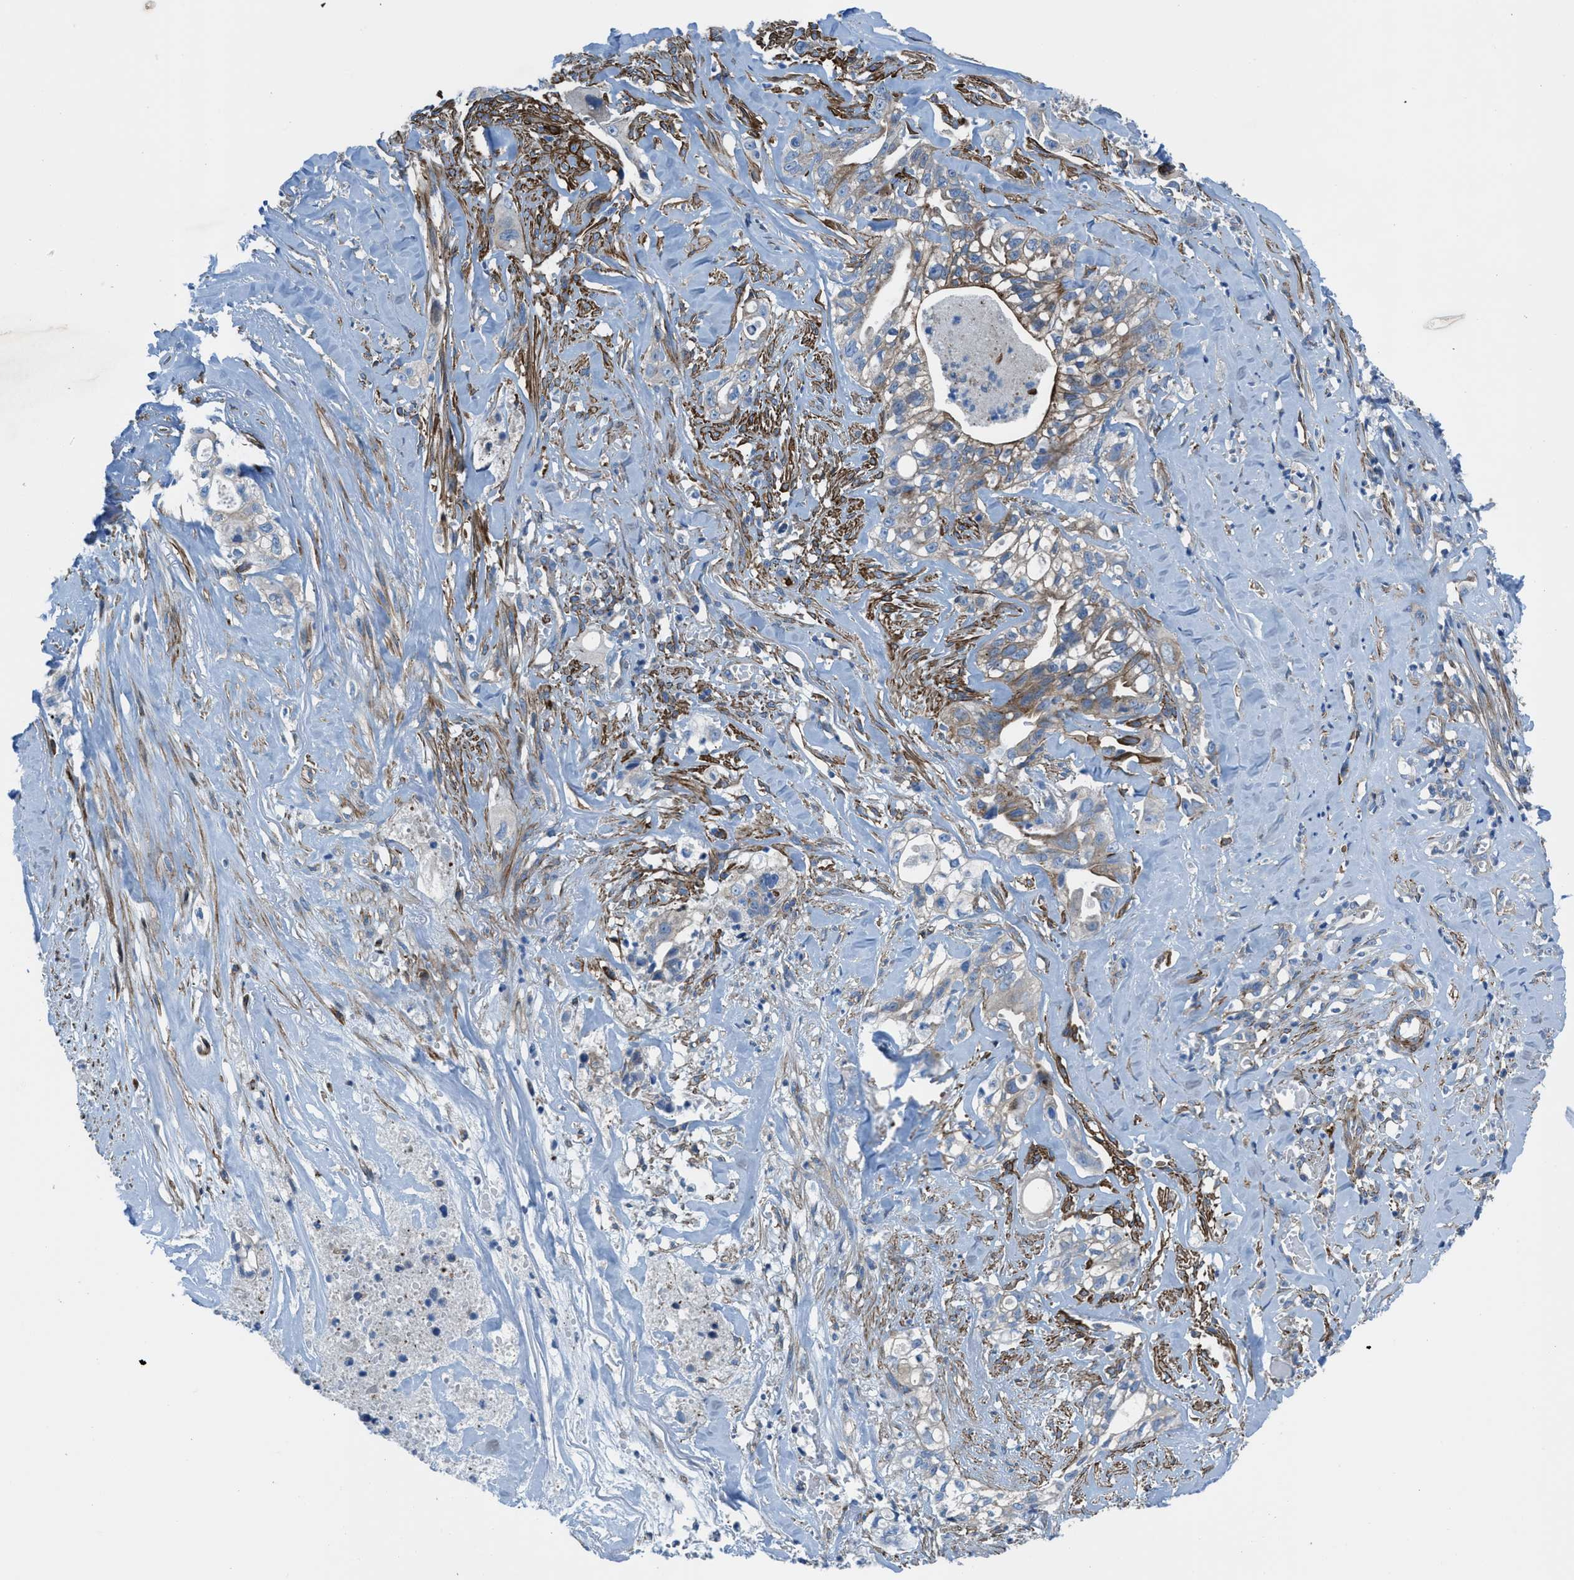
{"staining": {"intensity": "weak", "quantity": "<25%", "location": "cytoplasmic/membranous"}, "tissue": "liver cancer", "cell_type": "Tumor cells", "image_type": "cancer", "snomed": [{"axis": "morphology", "description": "Cholangiocarcinoma"}, {"axis": "topography", "description": "Liver"}], "caption": "Human liver cholangiocarcinoma stained for a protein using IHC displays no positivity in tumor cells.", "gene": "KCNH7", "patient": {"sex": "female", "age": 70}}